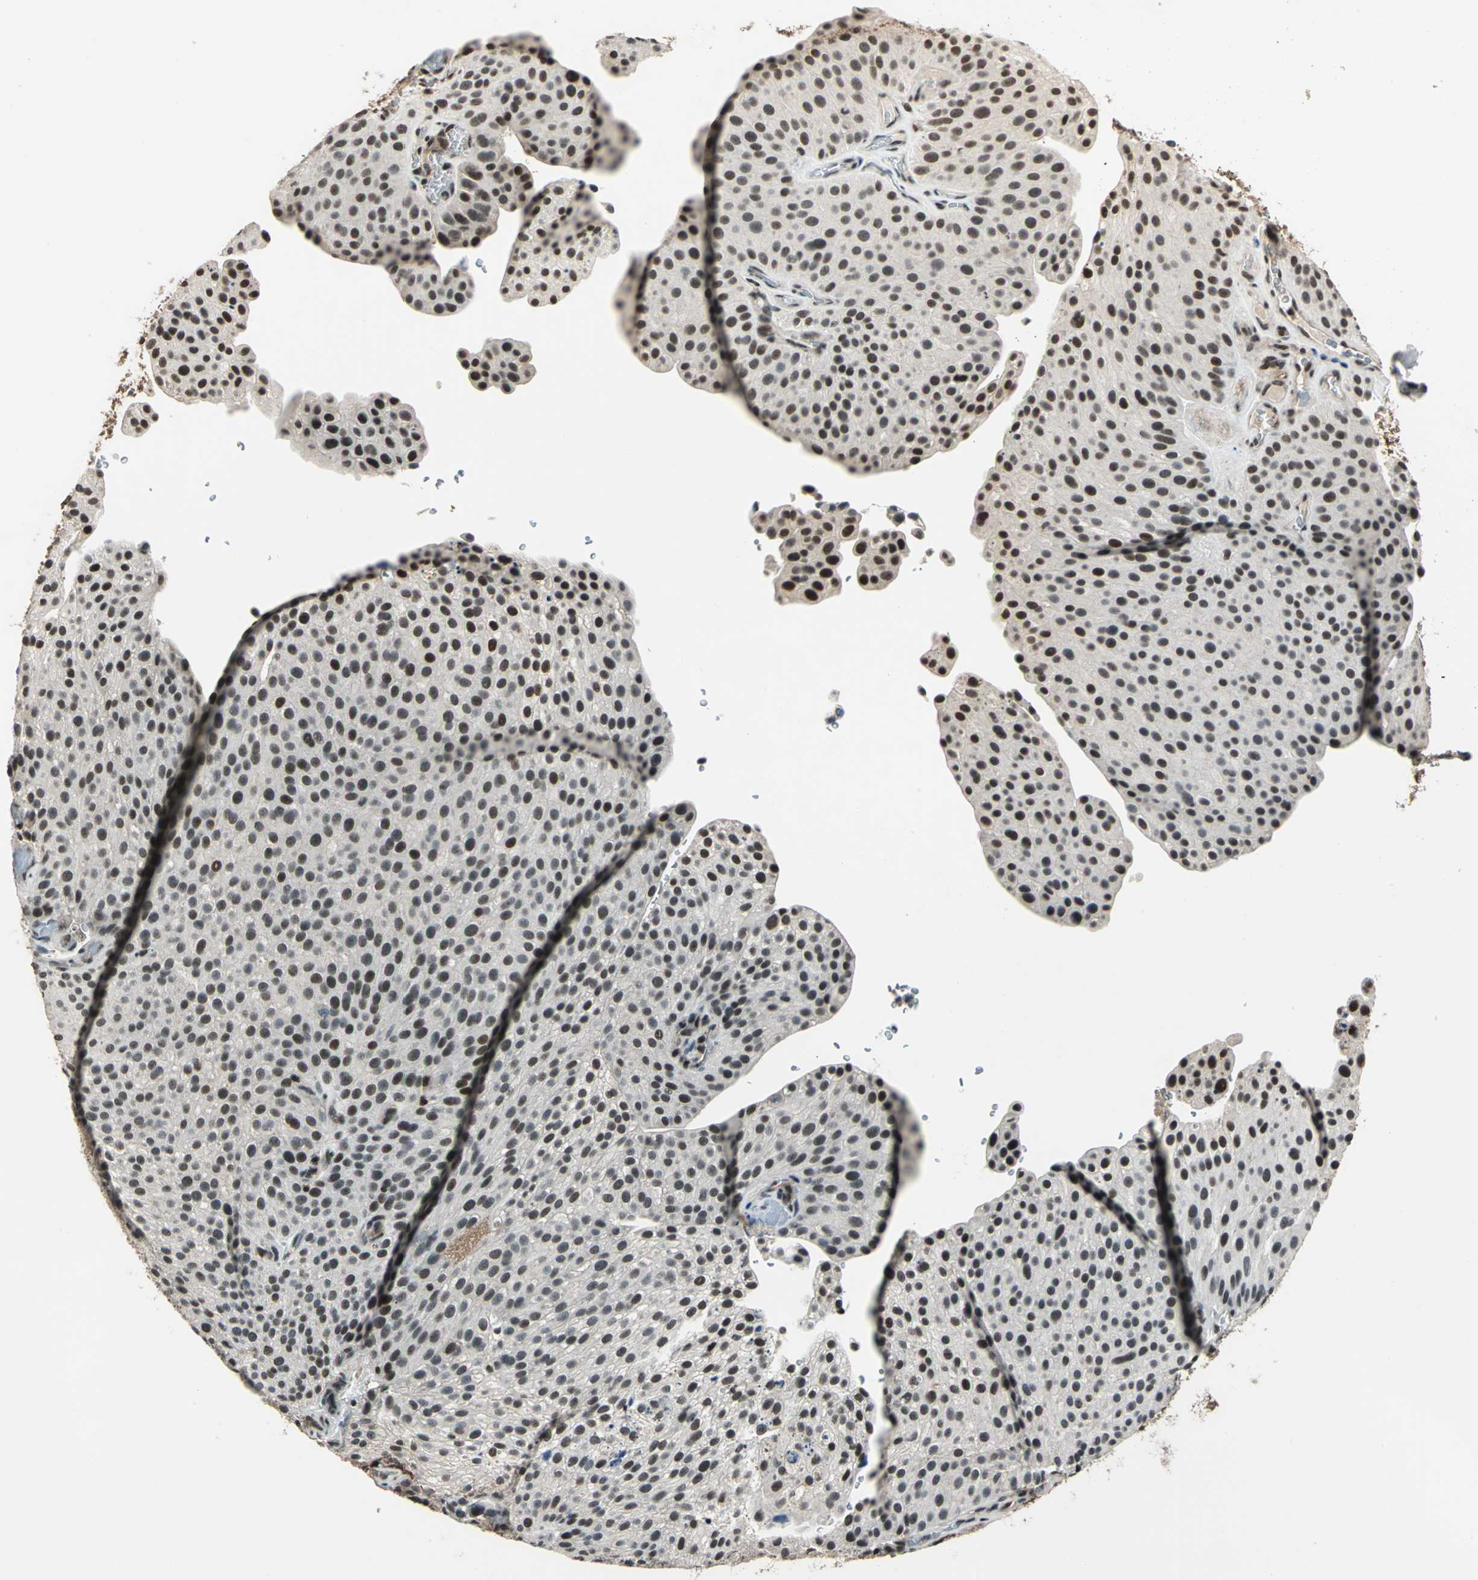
{"staining": {"intensity": "moderate", "quantity": ">75%", "location": "nuclear"}, "tissue": "urothelial cancer", "cell_type": "Tumor cells", "image_type": "cancer", "snomed": [{"axis": "morphology", "description": "Urothelial carcinoma, Low grade"}, {"axis": "topography", "description": "Smooth muscle"}, {"axis": "topography", "description": "Urinary bladder"}], "caption": "Immunohistochemical staining of human urothelial cancer exhibits moderate nuclear protein expression in approximately >75% of tumor cells. The protein of interest is stained brown, and the nuclei are stained in blue (DAB IHC with brightfield microscopy, high magnification).", "gene": "NR2C2", "patient": {"sex": "male", "age": 60}}